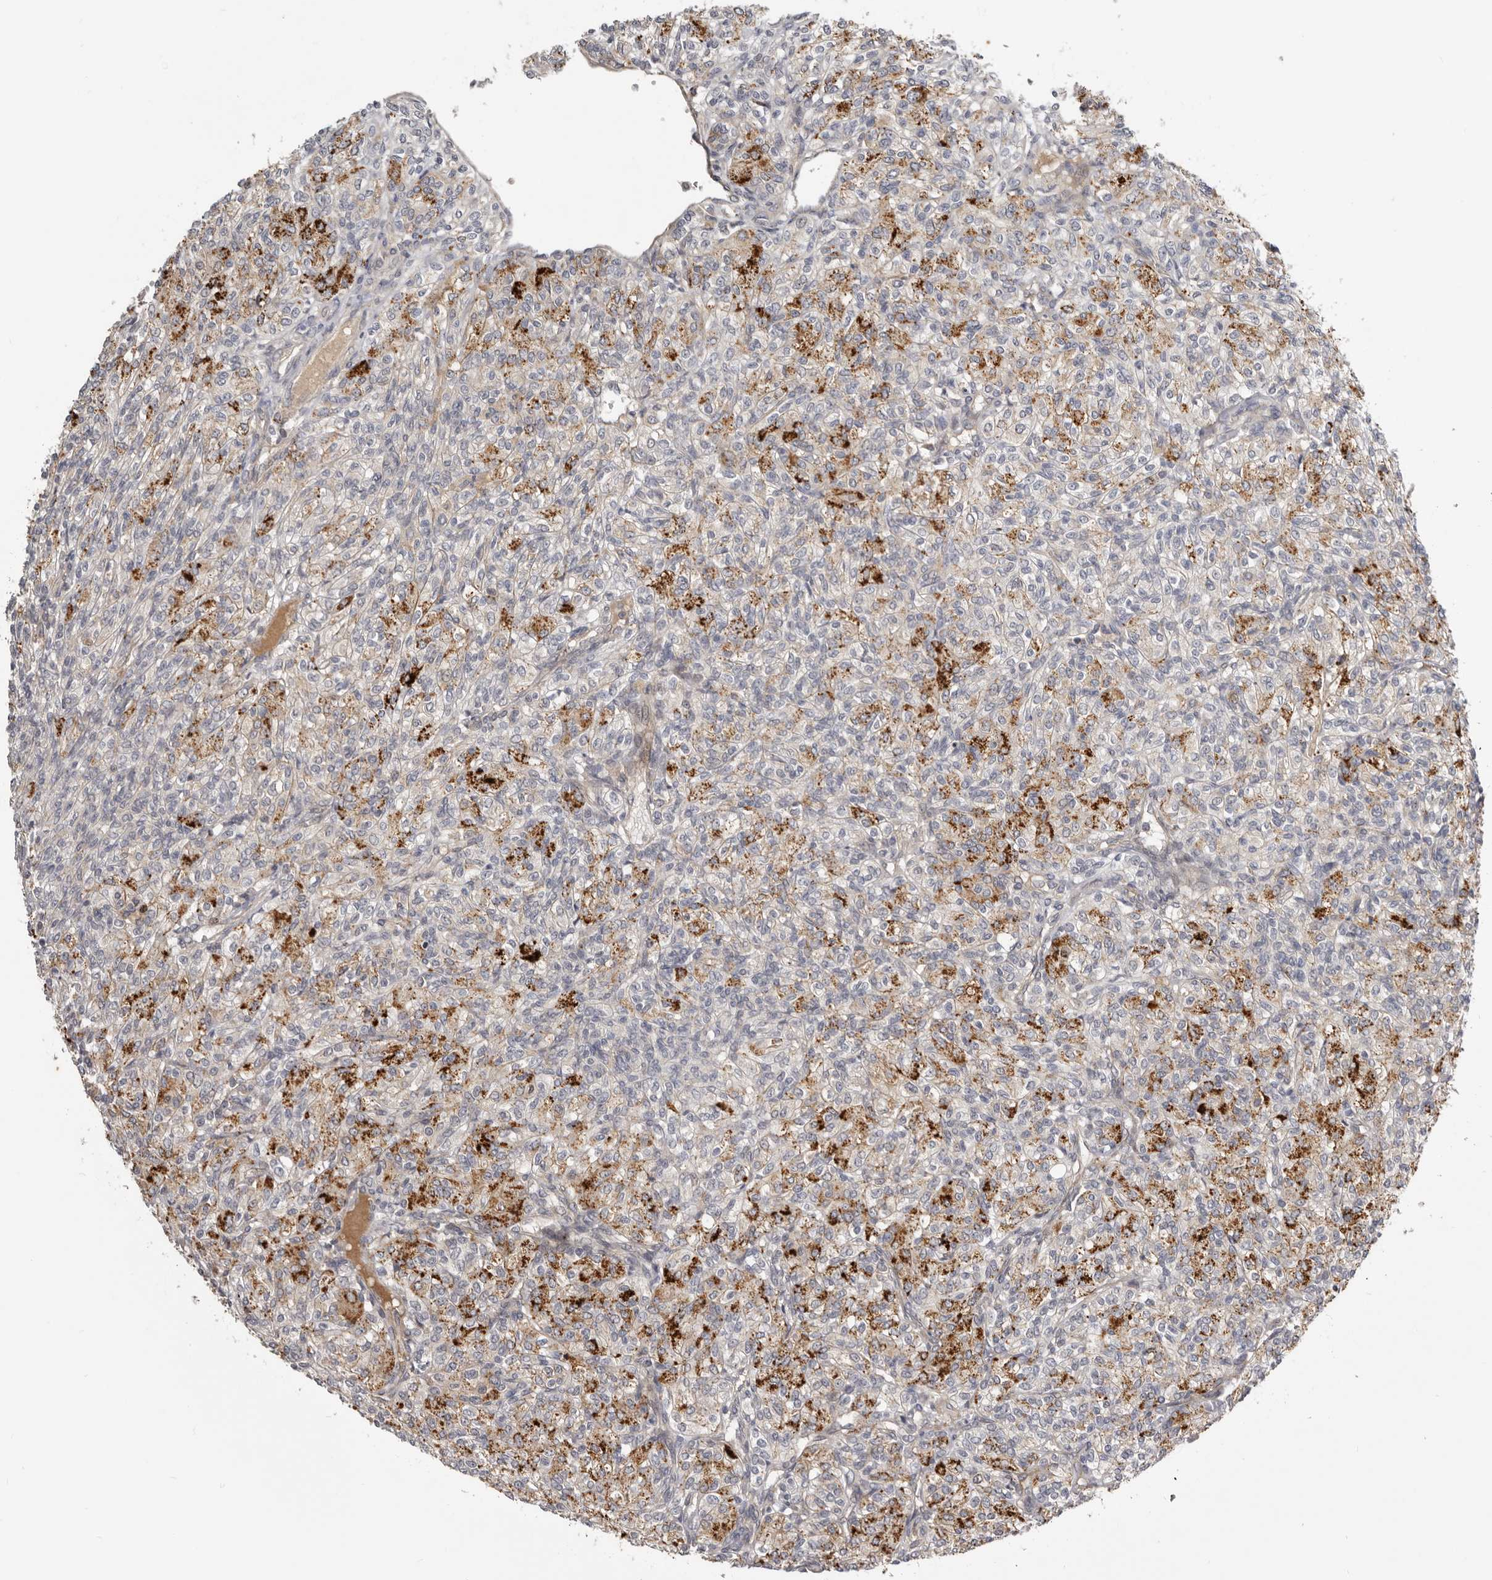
{"staining": {"intensity": "strong", "quantity": "25%-75%", "location": "cytoplasmic/membranous"}, "tissue": "renal cancer", "cell_type": "Tumor cells", "image_type": "cancer", "snomed": [{"axis": "morphology", "description": "Adenocarcinoma, NOS"}, {"axis": "topography", "description": "Kidney"}], "caption": "Immunohistochemistry photomicrograph of neoplastic tissue: human renal cancer stained using immunohistochemistry (IHC) exhibits high levels of strong protein expression localized specifically in the cytoplasmic/membranous of tumor cells, appearing as a cytoplasmic/membranous brown color.", "gene": "CDCA8", "patient": {"sex": "male", "age": 77}}